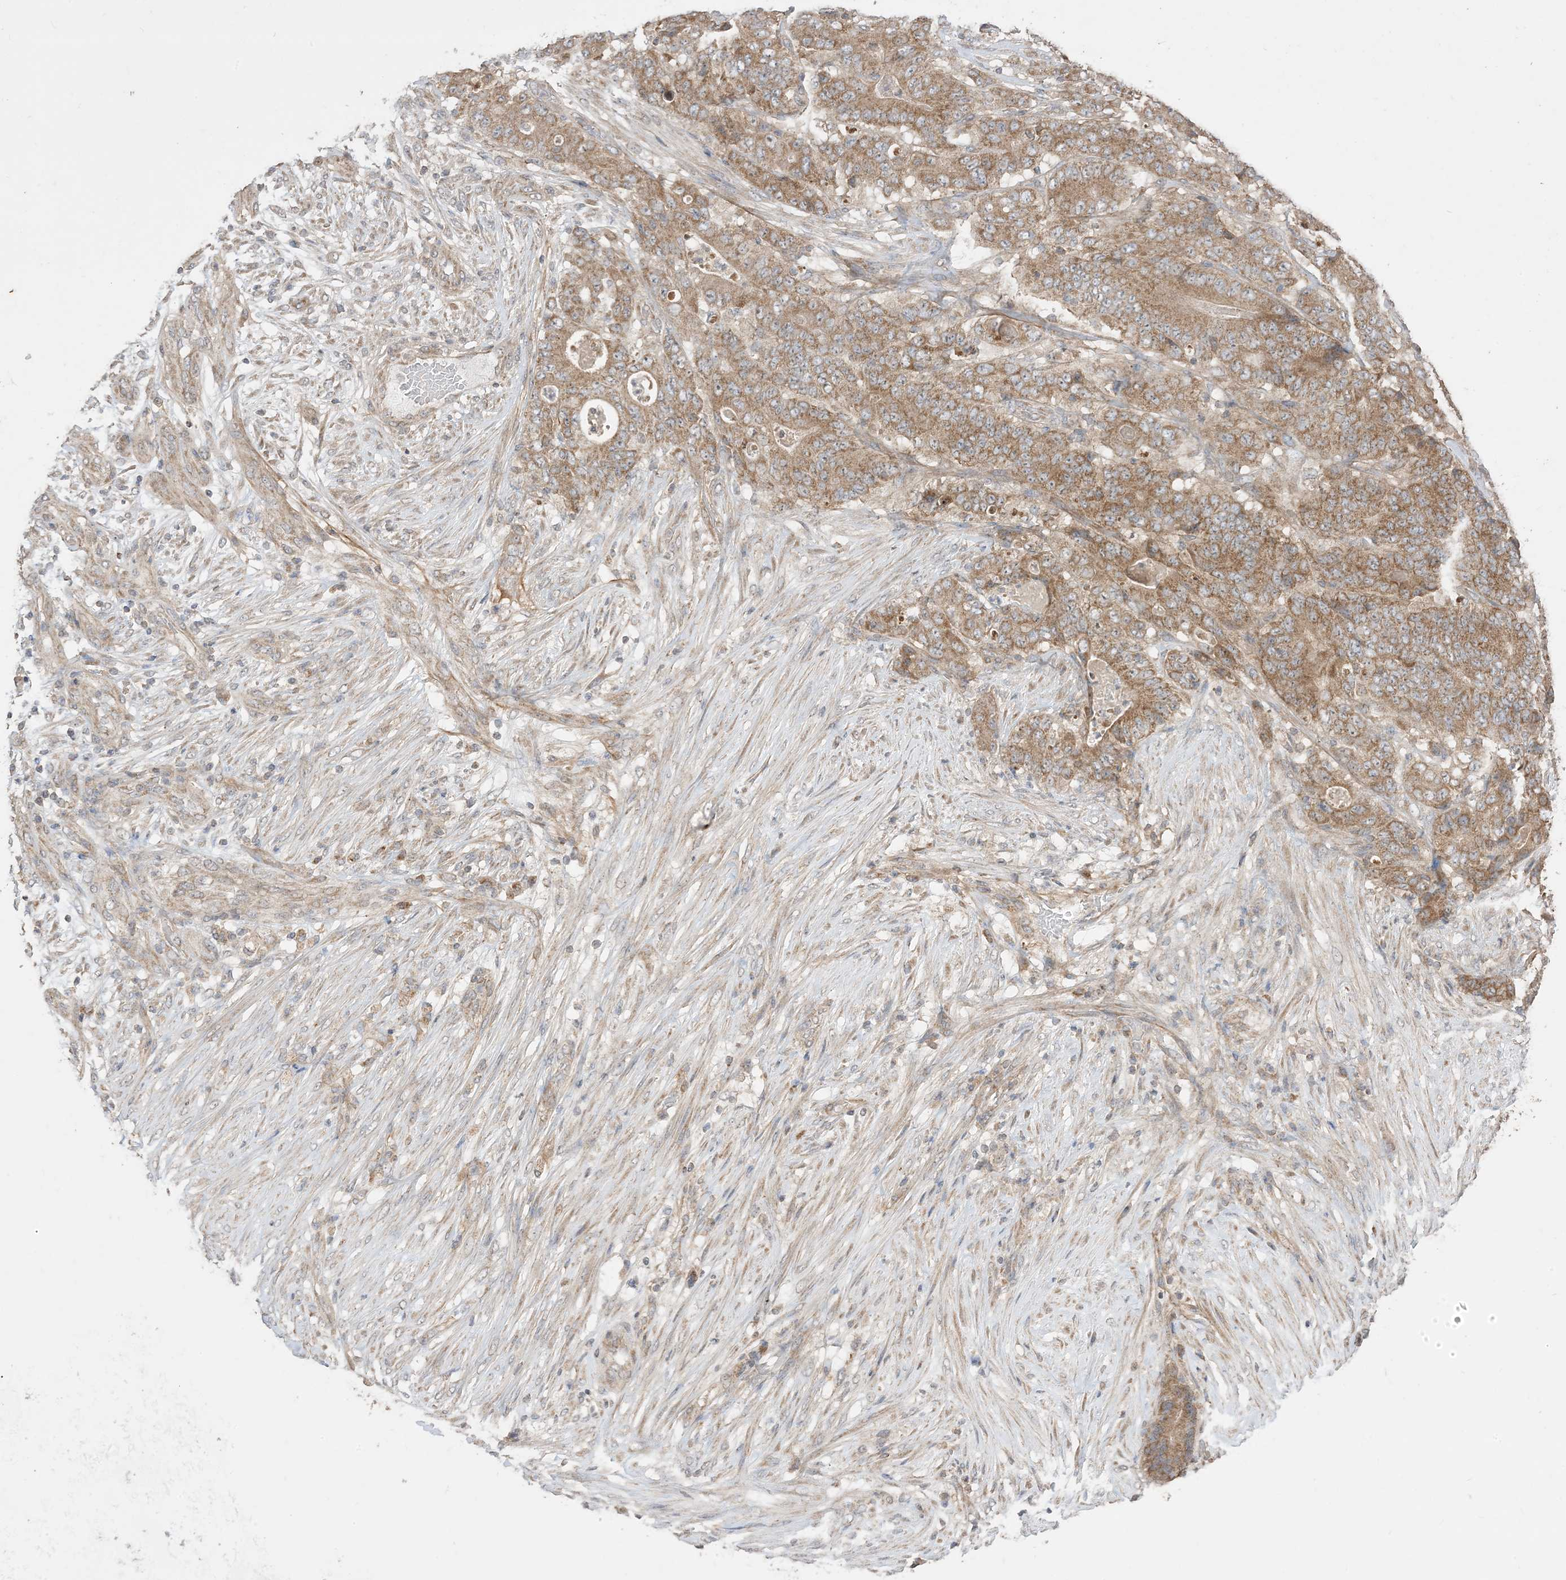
{"staining": {"intensity": "strong", "quantity": ">75%", "location": "cytoplasmic/membranous"}, "tissue": "stomach cancer", "cell_type": "Tumor cells", "image_type": "cancer", "snomed": [{"axis": "morphology", "description": "Adenocarcinoma, NOS"}, {"axis": "topography", "description": "Stomach"}], "caption": "Immunohistochemistry image of adenocarcinoma (stomach) stained for a protein (brown), which shows high levels of strong cytoplasmic/membranous staining in approximately >75% of tumor cells.", "gene": "SIRT3", "patient": {"sex": "female", "age": 73}}